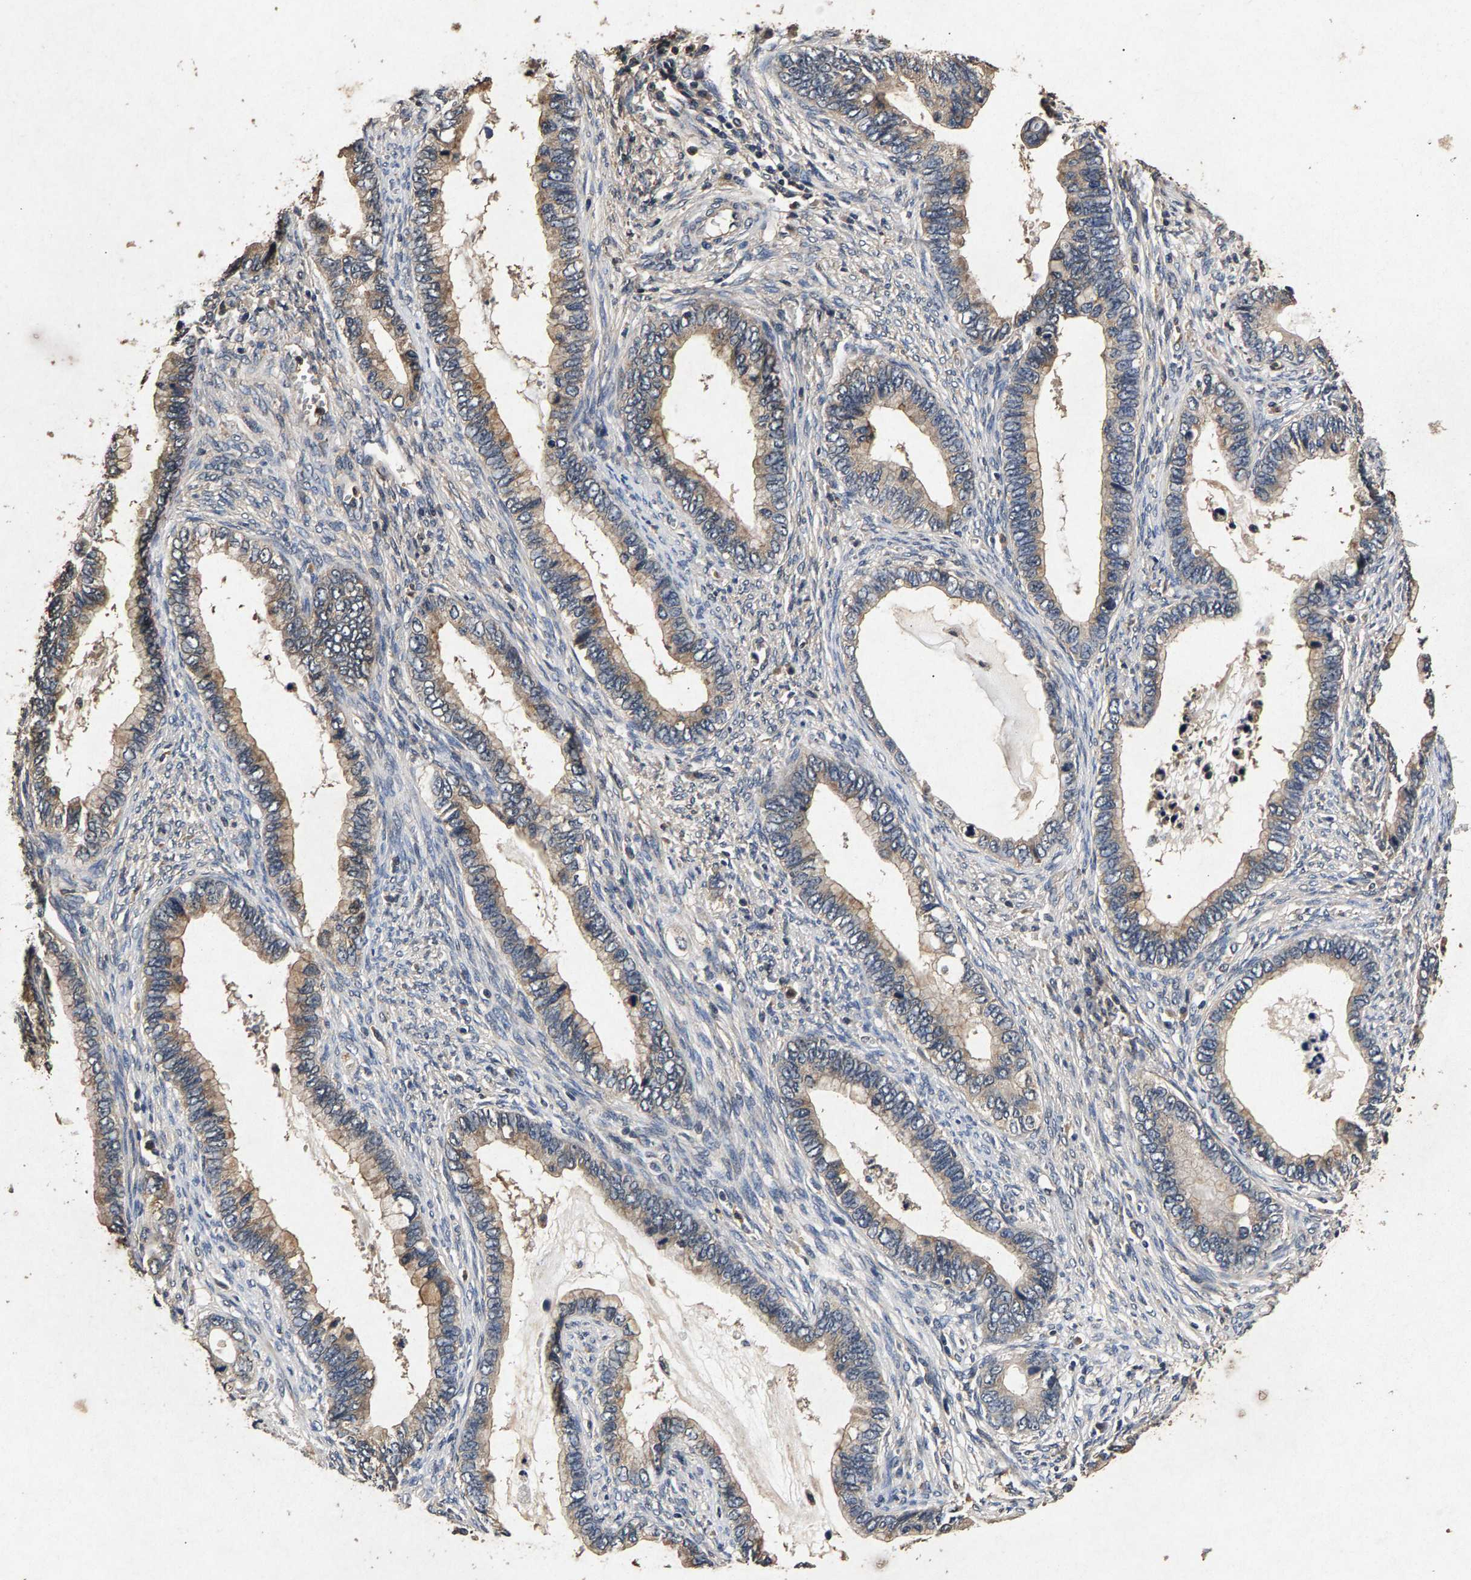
{"staining": {"intensity": "weak", "quantity": ">75%", "location": "cytoplasmic/membranous"}, "tissue": "cervical cancer", "cell_type": "Tumor cells", "image_type": "cancer", "snomed": [{"axis": "morphology", "description": "Adenocarcinoma, NOS"}, {"axis": "topography", "description": "Cervix"}], "caption": "Cervical cancer (adenocarcinoma) was stained to show a protein in brown. There is low levels of weak cytoplasmic/membranous positivity in about >75% of tumor cells.", "gene": "PPP1CC", "patient": {"sex": "female", "age": 44}}